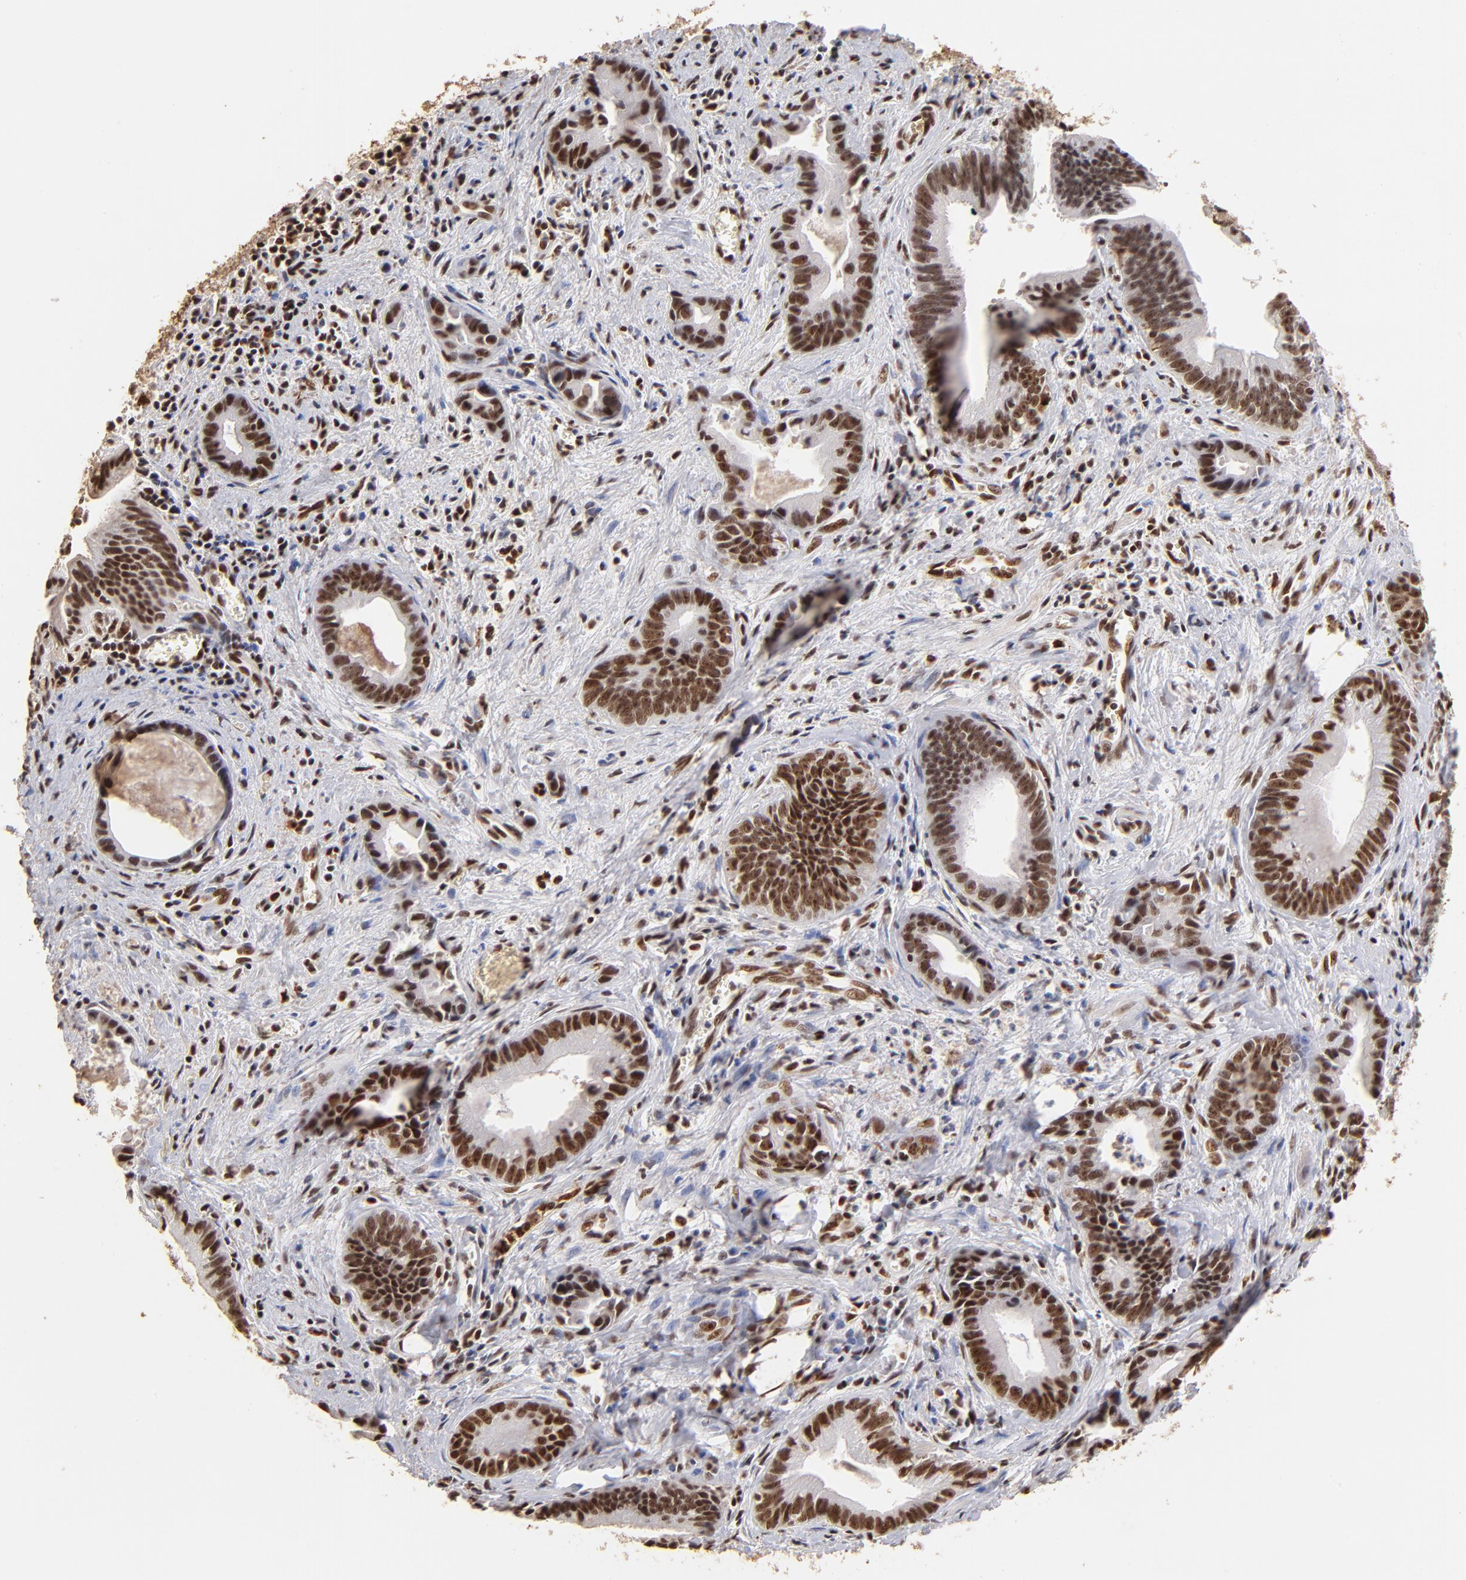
{"staining": {"intensity": "strong", "quantity": ">75%", "location": "nuclear"}, "tissue": "liver cancer", "cell_type": "Tumor cells", "image_type": "cancer", "snomed": [{"axis": "morphology", "description": "Cholangiocarcinoma"}, {"axis": "topography", "description": "Liver"}], "caption": "IHC image of human liver cancer stained for a protein (brown), which shows high levels of strong nuclear expression in about >75% of tumor cells.", "gene": "ZNF146", "patient": {"sex": "female", "age": 55}}